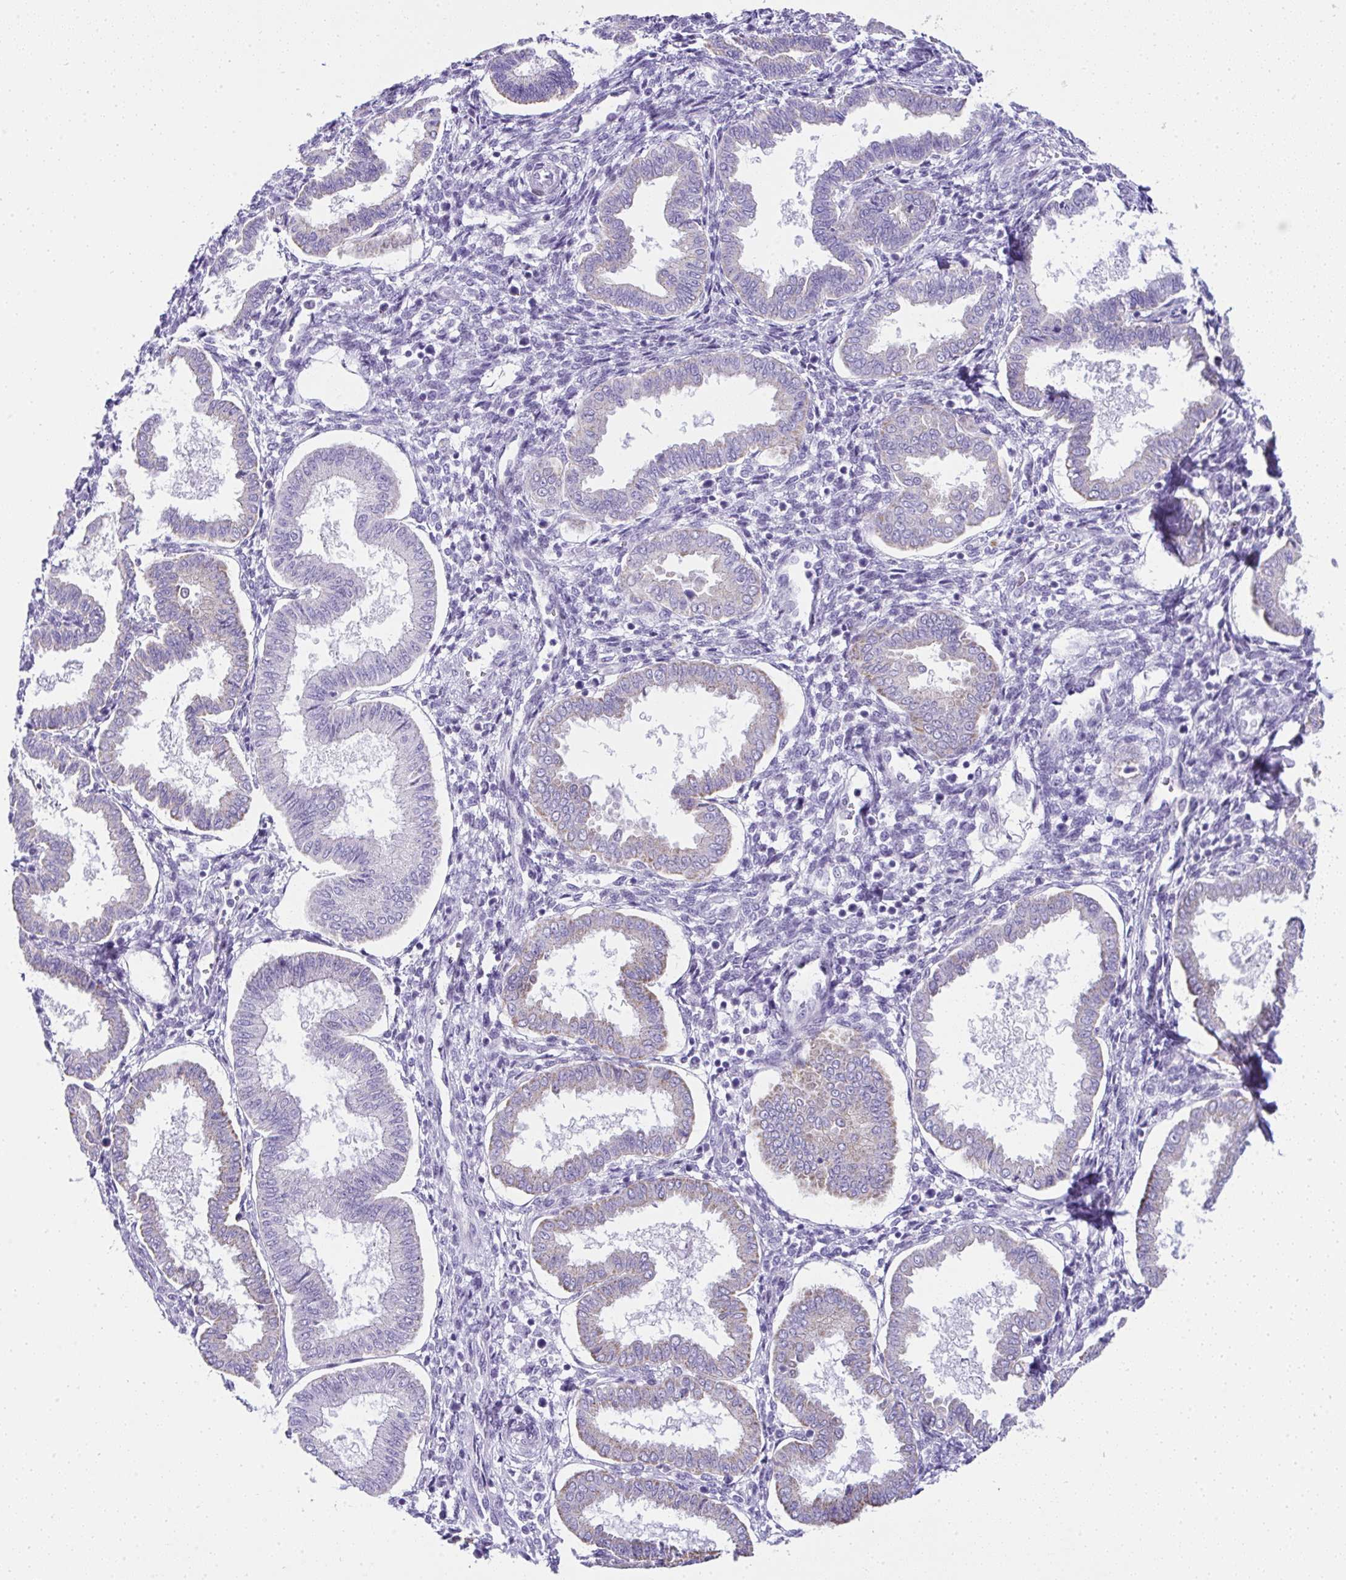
{"staining": {"intensity": "negative", "quantity": "none", "location": "none"}, "tissue": "endometrium", "cell_type": "Cells in endometrial stroma", "image_type": "normal", "snomed": [{"axis": "morphology", "description": "Normal tissue, NOS"}, {"axis": "topography", "description": "Endometrium"}], "caption": "This is an immunohistochemistry (IHC) micrograph of unremarkable human endometrium. There is no positivity in cells in endometrial stroma.", "gene": "RNF183", "patient": {"sex": "female", "age": 24}}